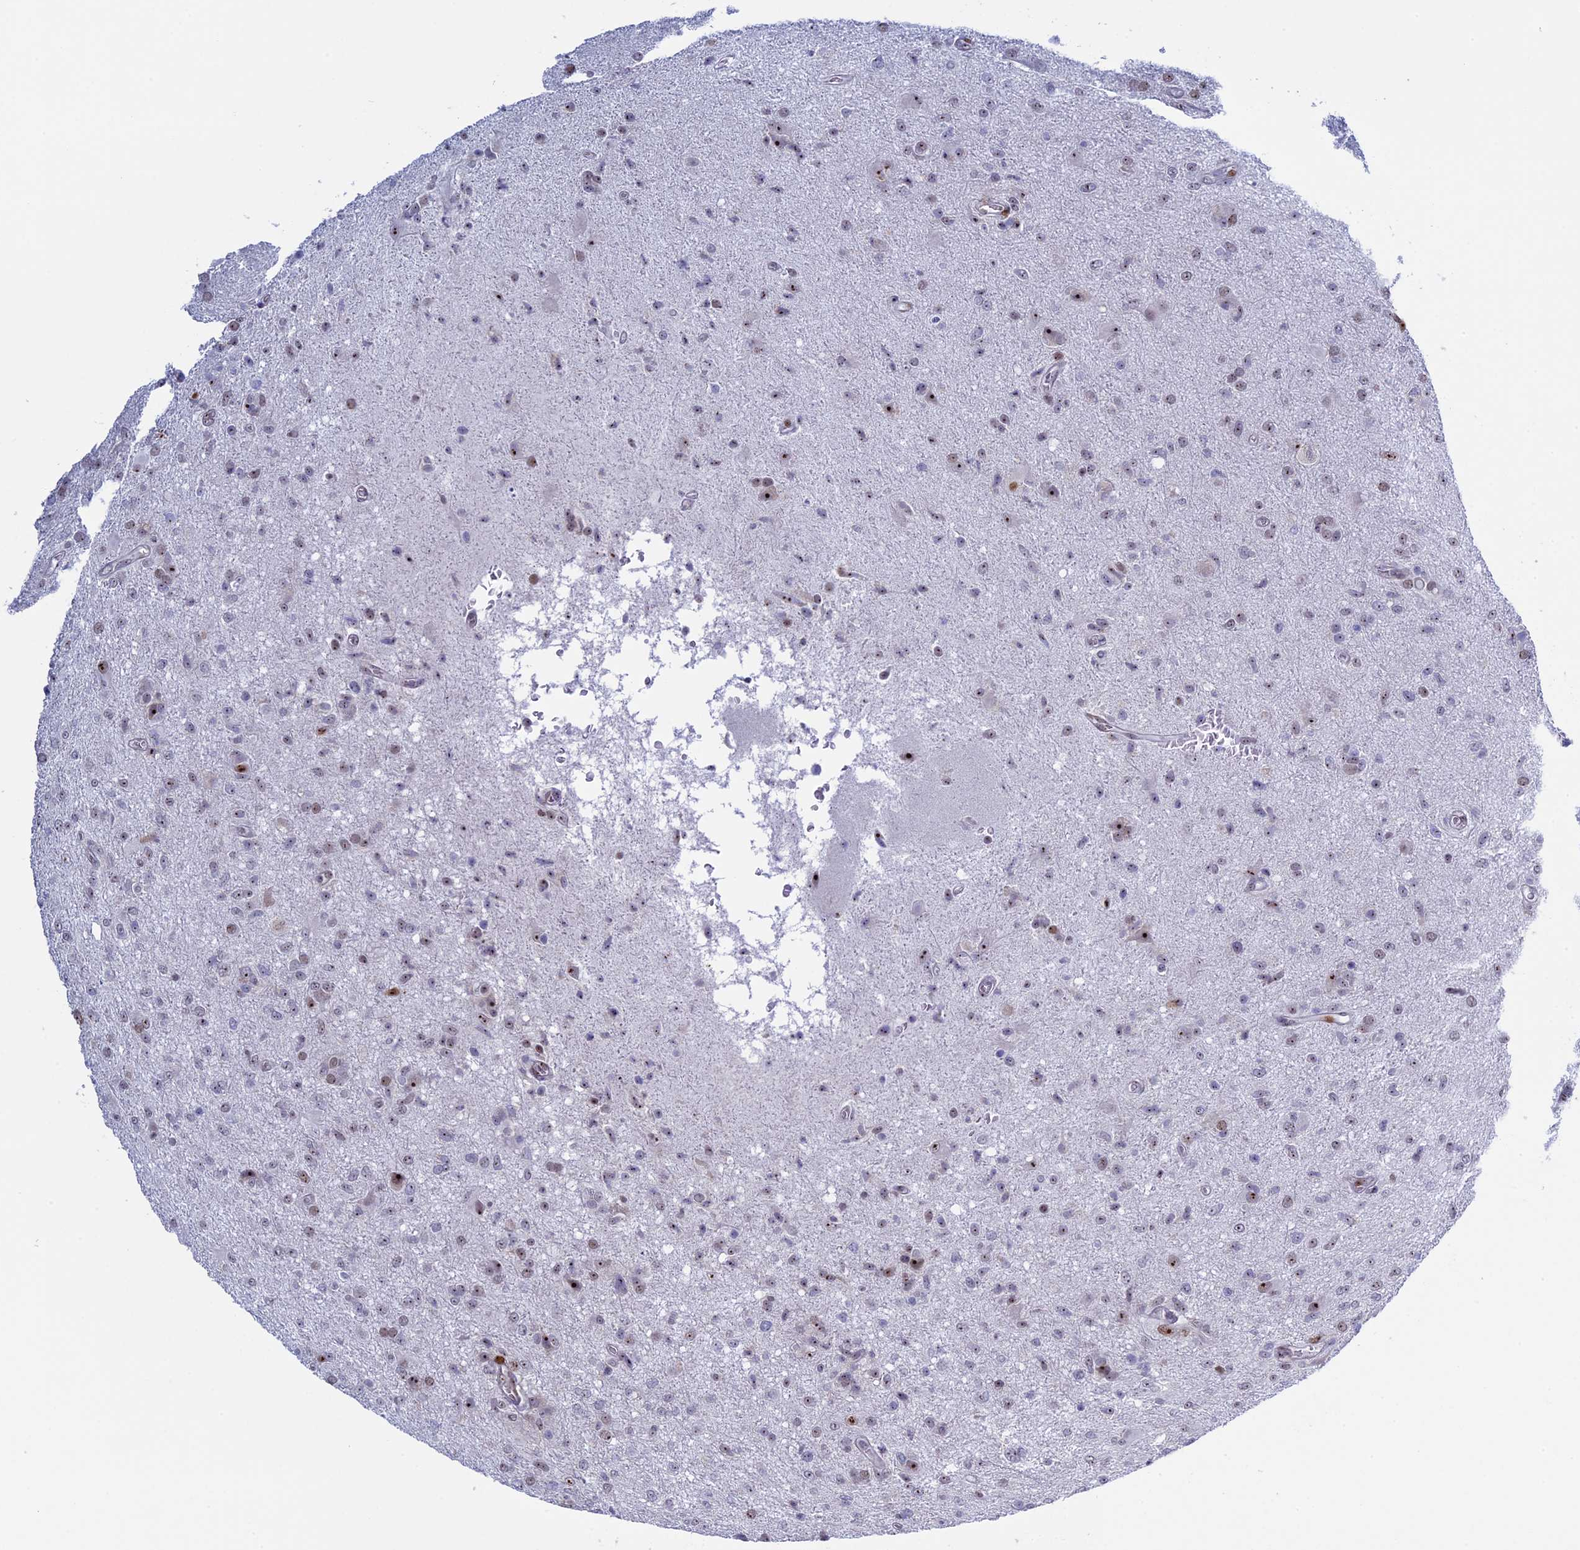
{"staining": {"intensity": "moderate", "quantity": "<25%", "location": "nuclear"}, "tissue": "glioma", "cell_type": "Tumor cells", "image_type": "cancer", "snomed": [{"axis": "morphology", "description": "Glioma, malignant, High grade"}, {"axis": "topography", "description": "Brain"}], "caption": "Protein expression analysis of human glioma reveals moderate nuclear expression in about <25% of tumor cells.", "gene": "CCDC86", "patient": {"sex": "female", "age": 57}}